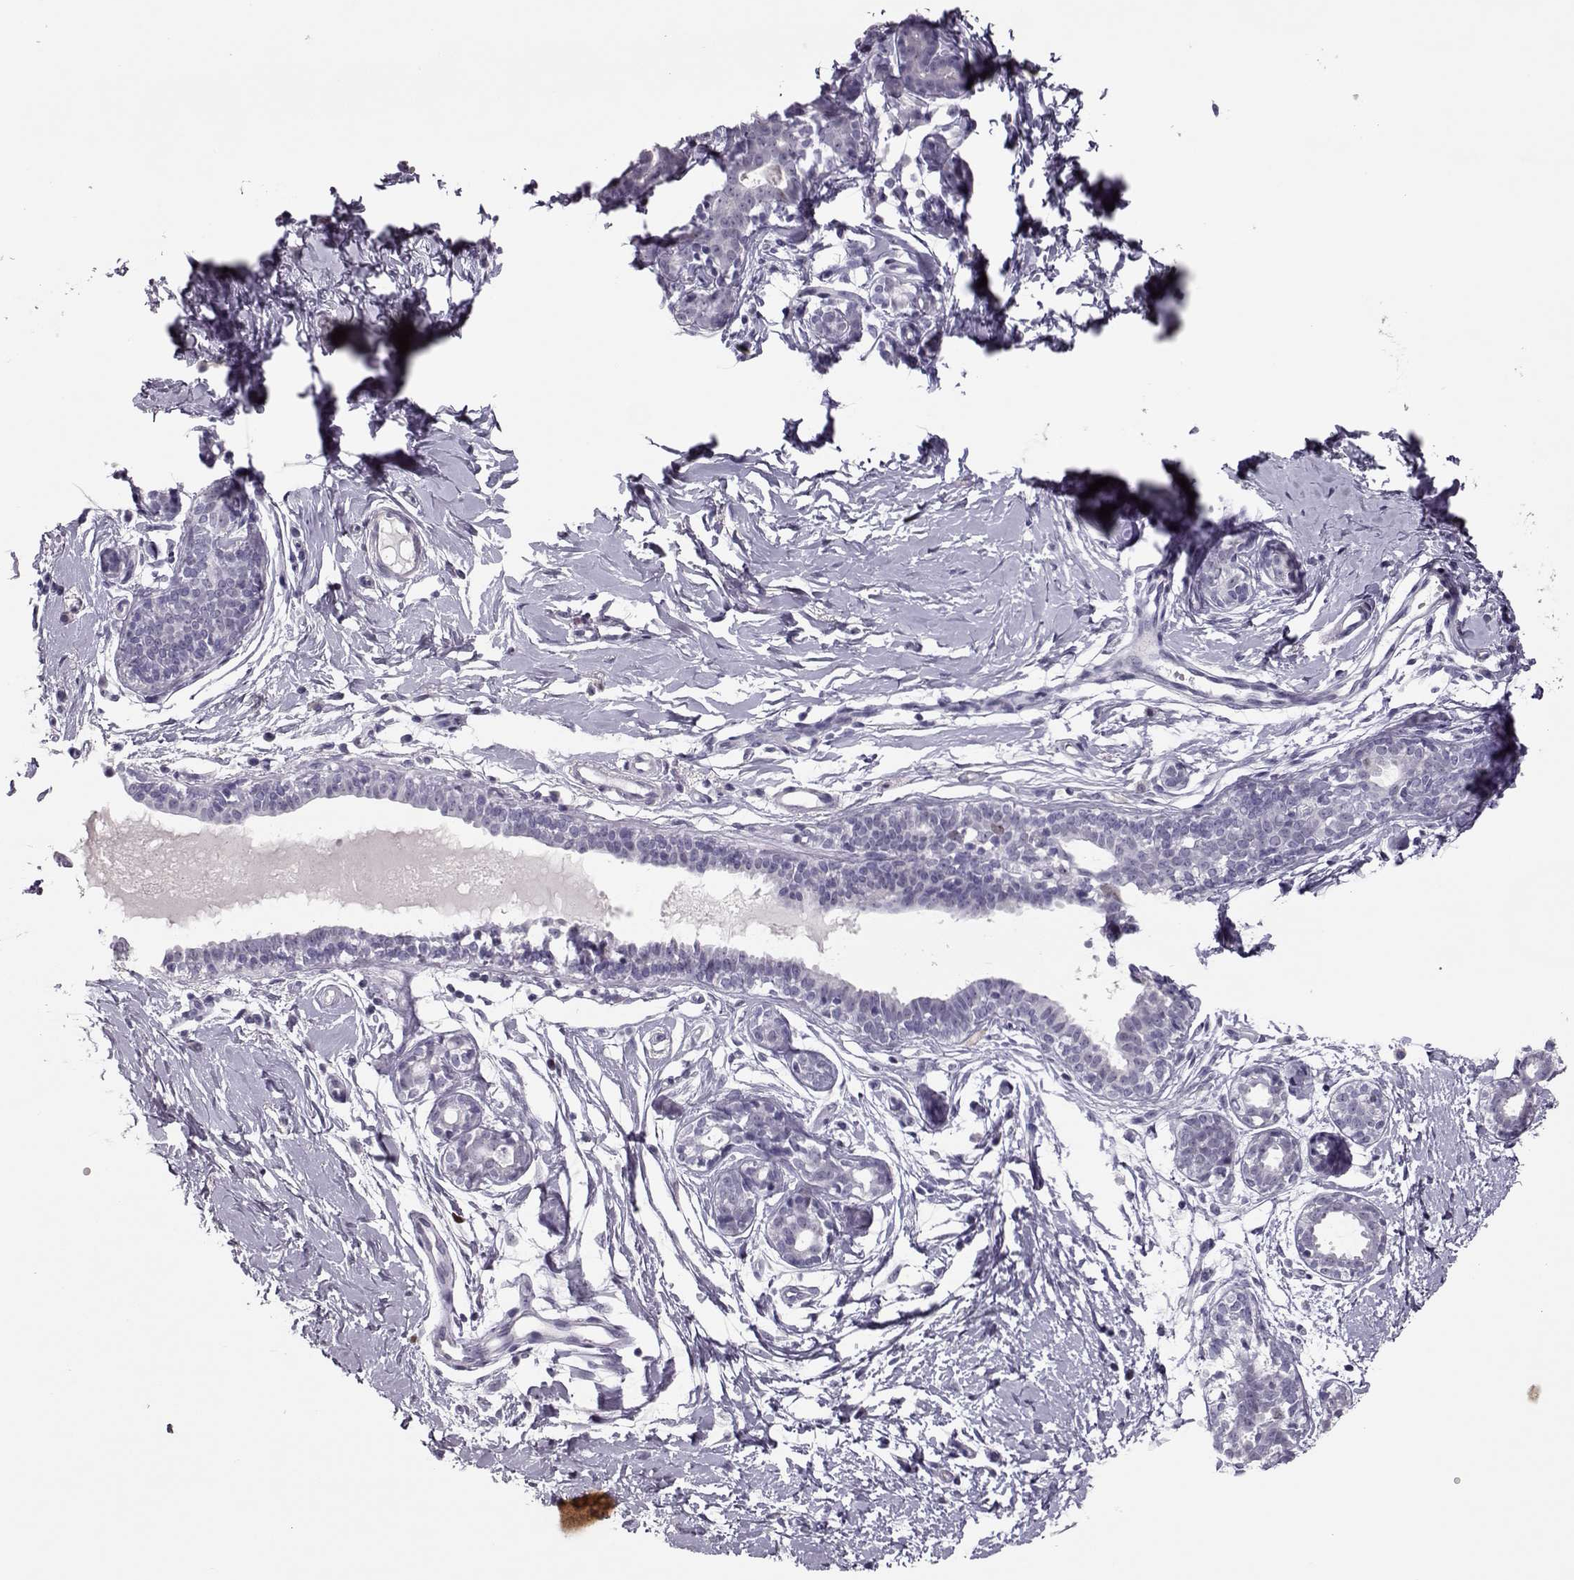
{"staining": {"intensity": "negative", "quantity": "none", "location": "none"}, "tissue": "breast", "cell_type": "Adipocytes", "image_type": "normal", "snomed": [{"axis": "morphology", "description": "Normal tissue, NOS"}, {"axis": "topography", "description": "Breast"}], "caption": "A micrograph of breast stained for a protein demonstrates no brown staining in adipocytes. Nuclei are stained in blue.", "gene": "SGO1", "patient": {"sex": "female", "age": 37}}